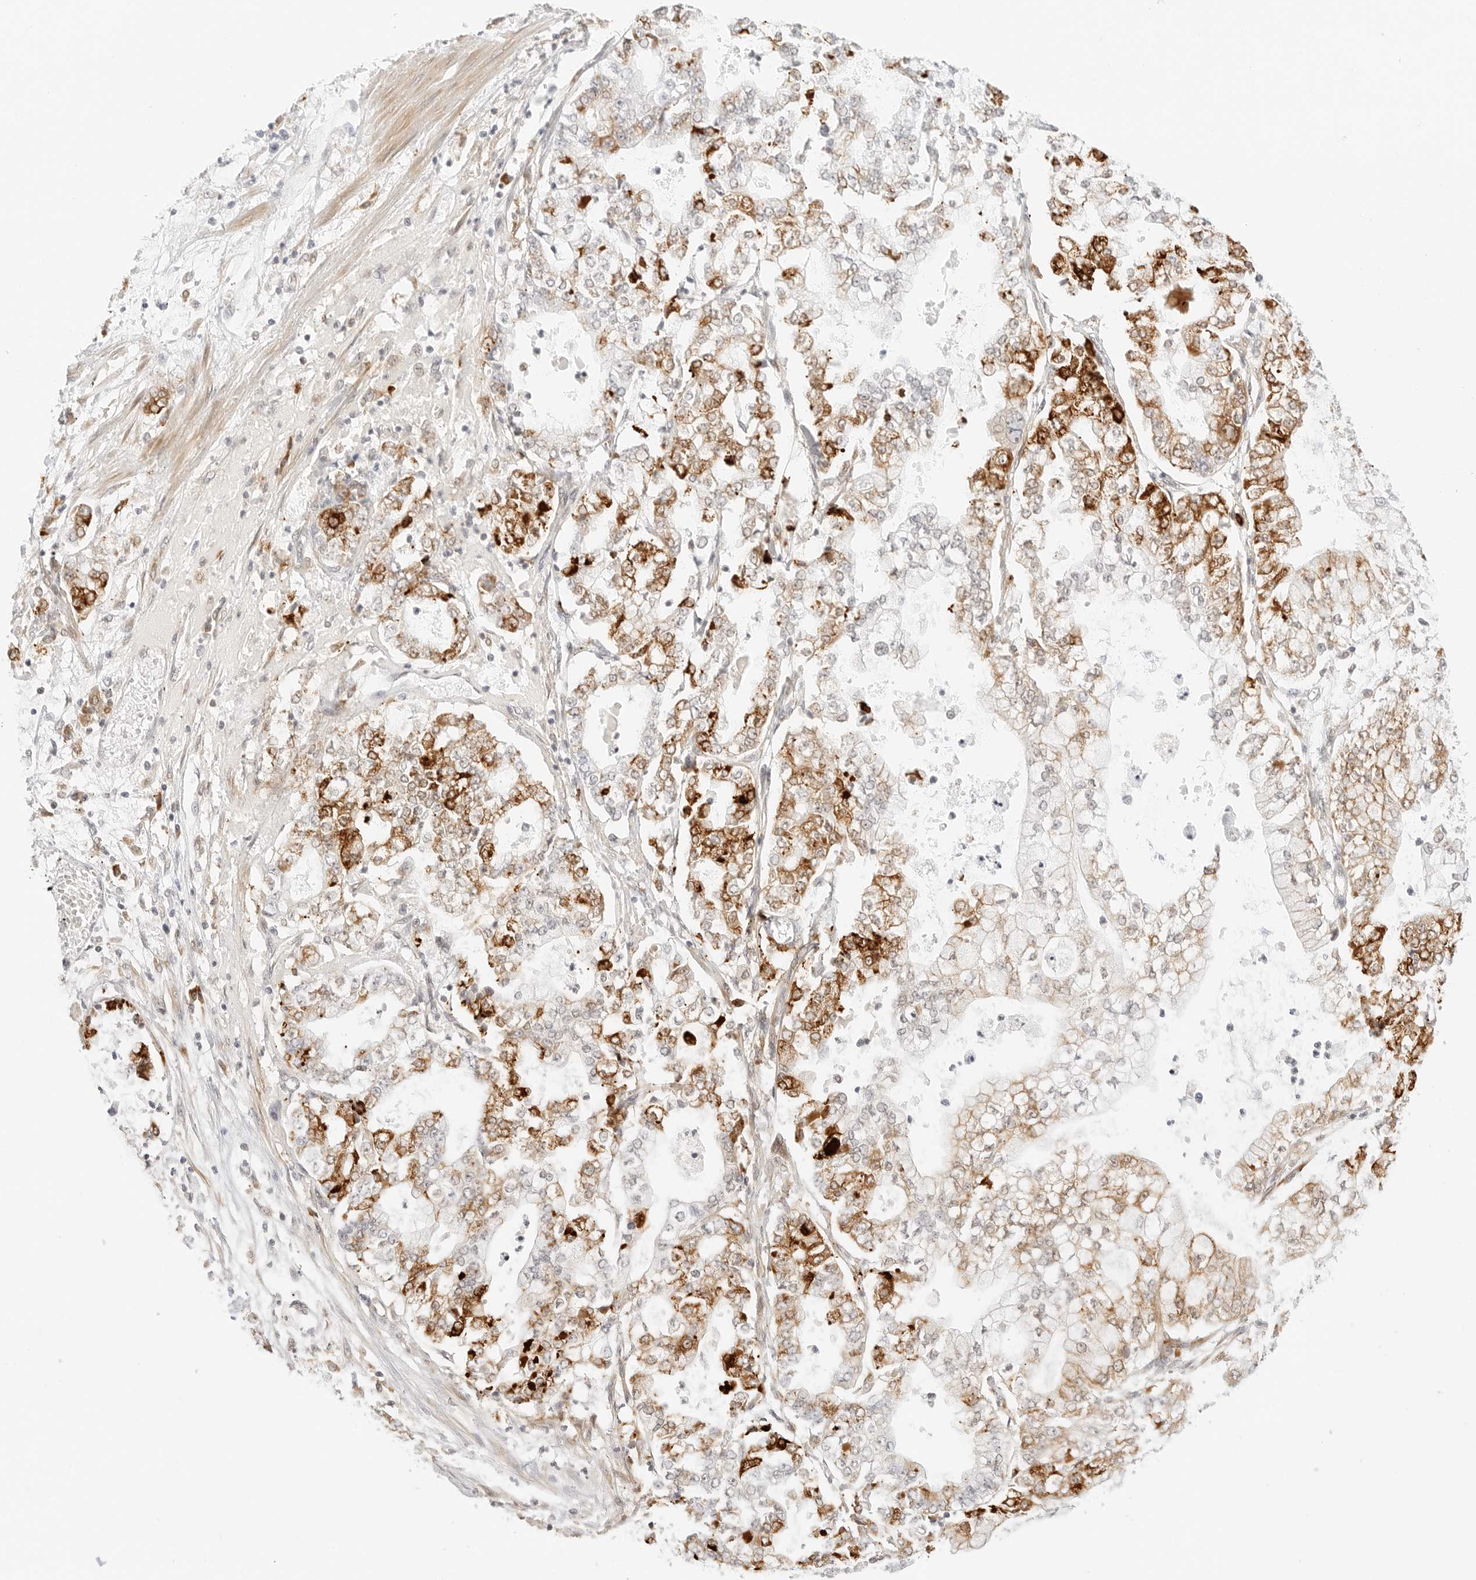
{"staining": {"intensity": "strong", "quantity": ">75%", "location": "cytoplasmic/membranous"}, "tissue": "stomach cancer", "cell_type": "Tumor cells", "image_type": "cancer", "snomed": [{"axis": "morphology", "description": "Adenocarcinoma, NOS"}, {"axis": "topography", "description": "Stomach"}], "caption": "IHC (DAB) staining of stomach adenocarcinoma reveals strong cytoplasmic/membranous protein staining in about >75% of tumor cells. The staining is performed using DAB brown chromogen to label protein expression. The nuclei are counter-stained blue using hematoxylin.", "gene": "TEKT2", "patient": {"sex": "male", "age": 76}}